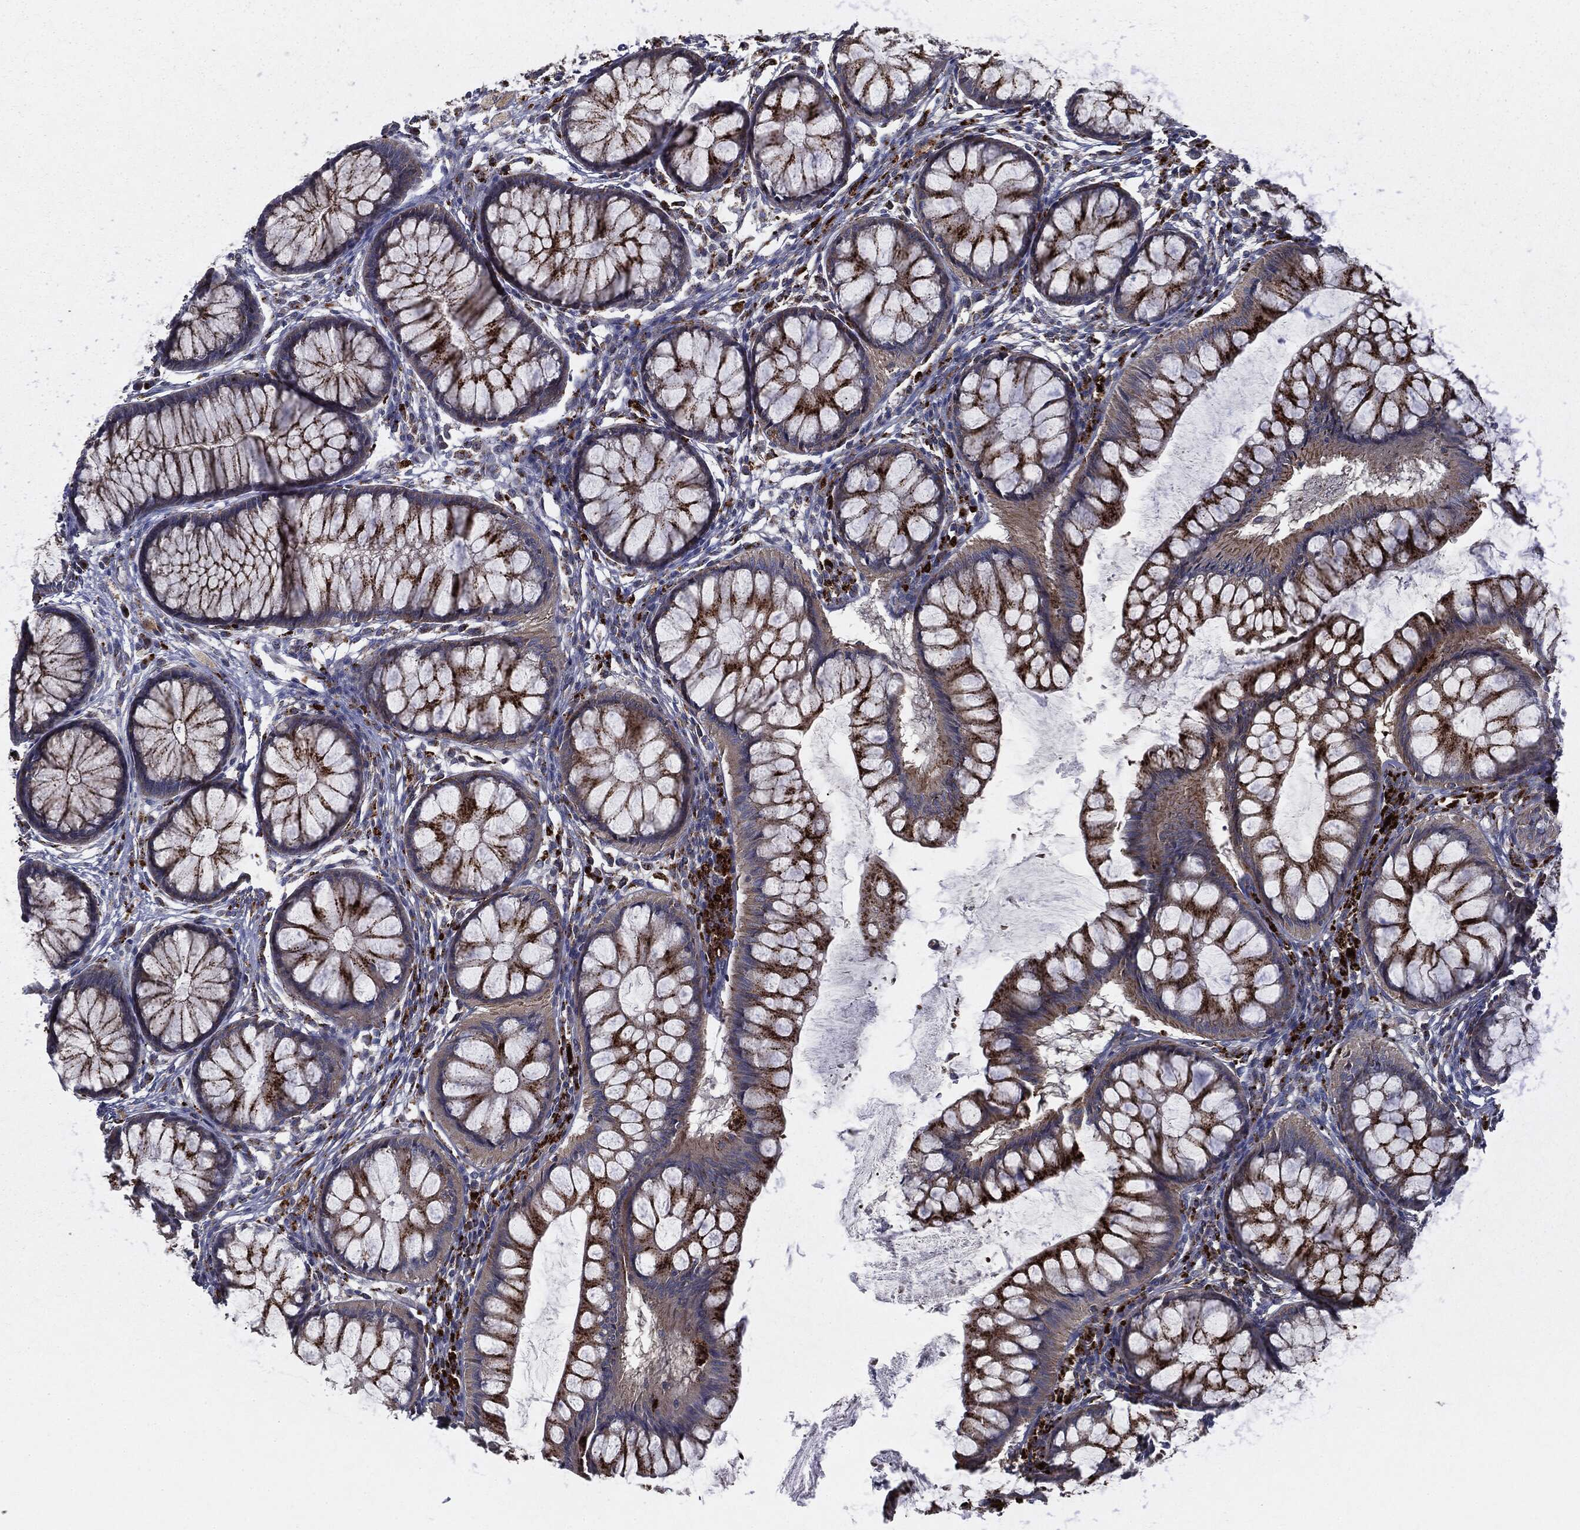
{"staining": {"intensity": "moderate", "quantity": "25%-75%", "location": "cytoplasmic/membranous"}, "tissue": "colon", "cell_type": "Endothelial cells", "image_type": "normal", "snomed": [{"axis": "morphology", "description": "Normal tissue, NOS"}, {"axis": "topography", "description": "Colon"}], "caption": "About 25%-75% of endothelial cells in unremarkable colon reveal moderate cytoplasmic/membranous protein expression as visualized by brown immunohistochemical staining.", "gene": "CTSA", "patient": {"sex": "female", "age": 65}}